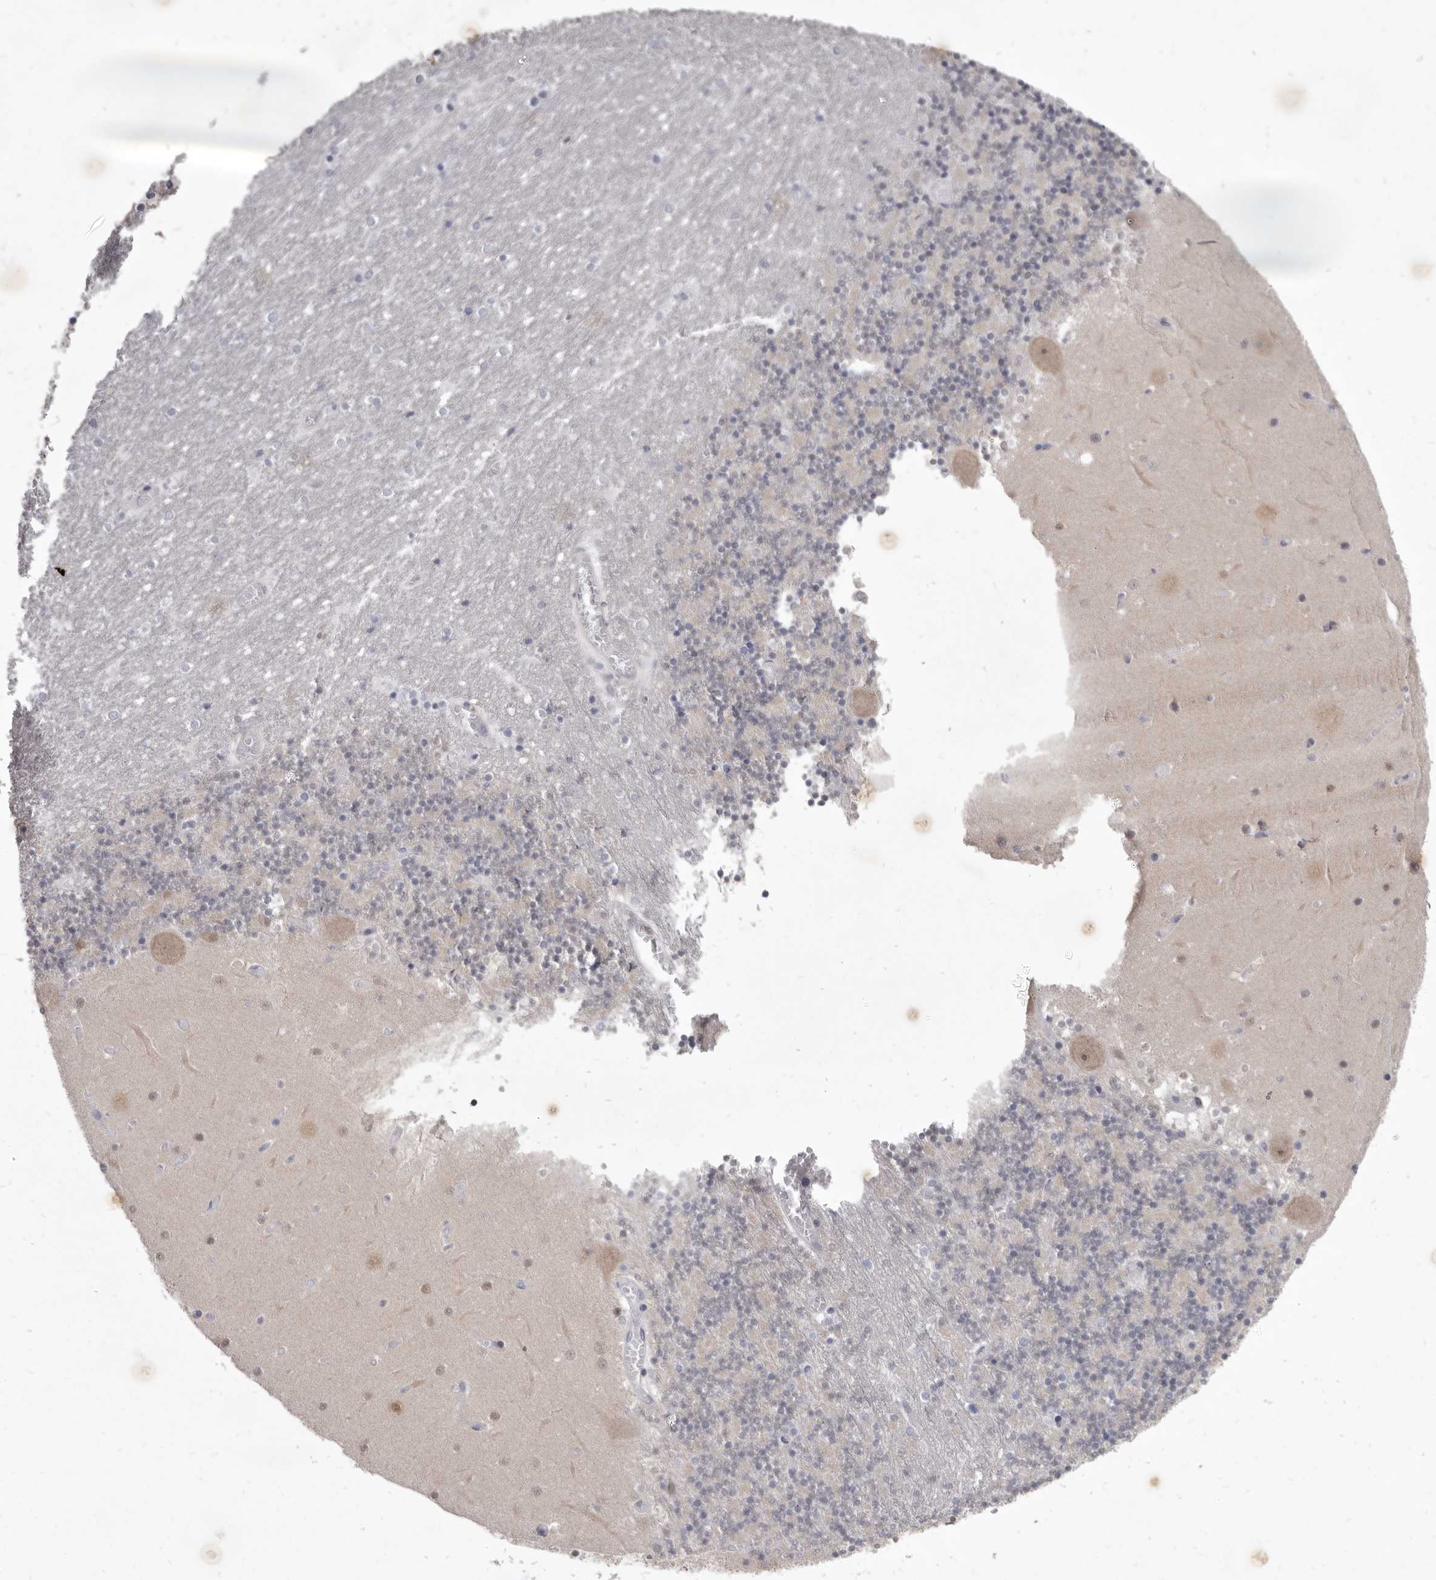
{"staining": {"intensity": "weak", "quantity": "25%-75%", "location": "cytoplasmic/membranous"}, "tissue": "cerebellum", "cell_type": "Cells in granular layer", "image_type": "normal", "snomed": [{"axis": "morphology", "description": "Normal tissue, NOS"}, {"axis": "topography", "description": "Cerebellum"}], "caption": "Protein analysis of benign cerebellum shows weak cytoplasmic/membranous expression in approximately 25%-75% of cells in granular layer.", "gene": "GSK3B", "patient": {"sex": "female", "age": 28}}